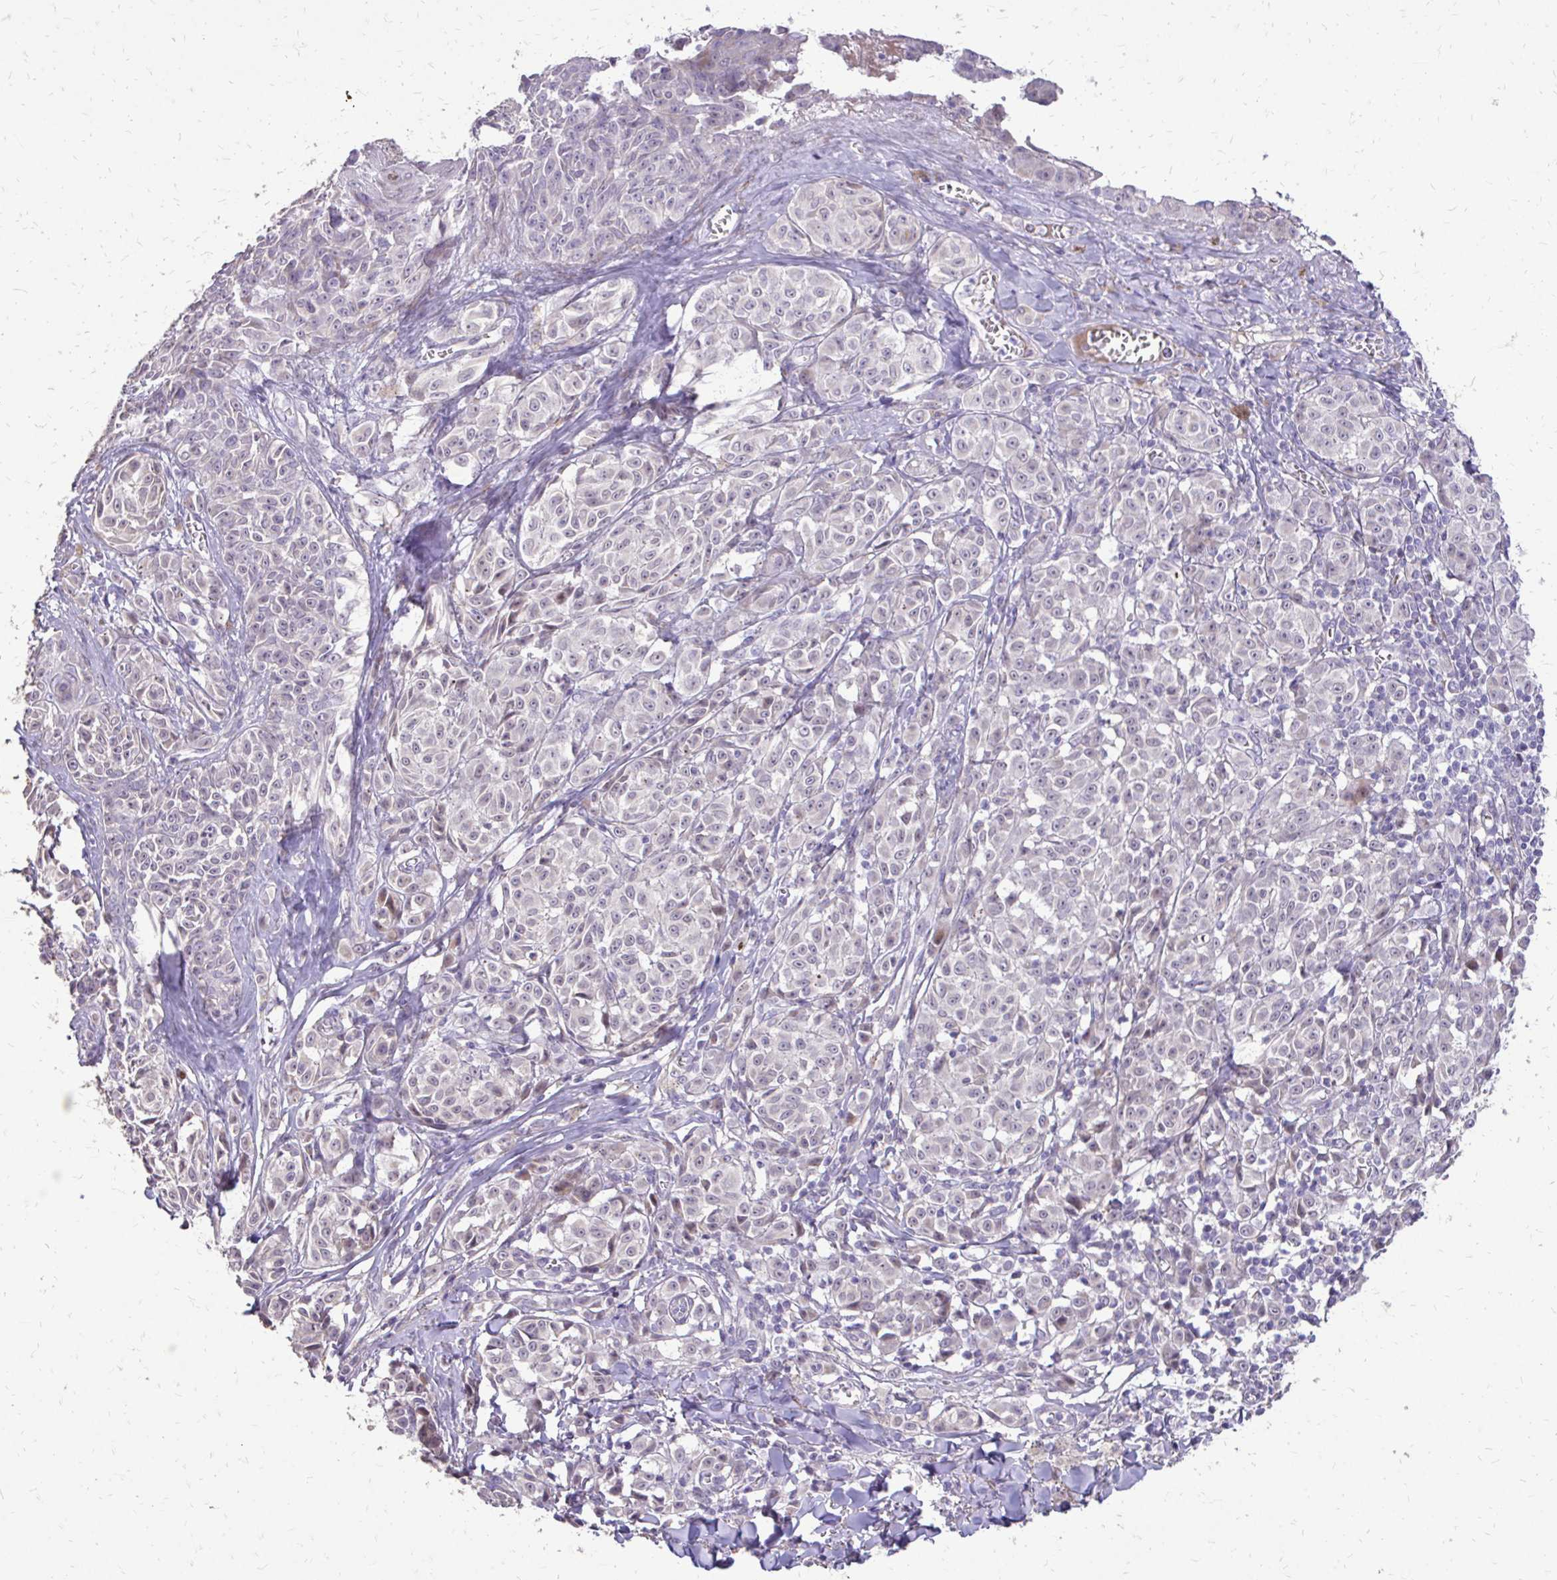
{"staining": {"intensity": "negative", "quantity": "none", "location": "none"}, "tissue": "melanoma", "cell_type": "Tumor cells", "image_type": "cancer", "snomed": [{"axis": "morphology", "description": "Malignant melanoma, NOS"}, {"axis": "topography", "description": "Skin"}], "caption": "This is an IHC photomicrograph of human malignant melanoma. There is no positivity in tumor cells.", "gene": "MYORG", "patient": {"sex": "female", "age": 43}}